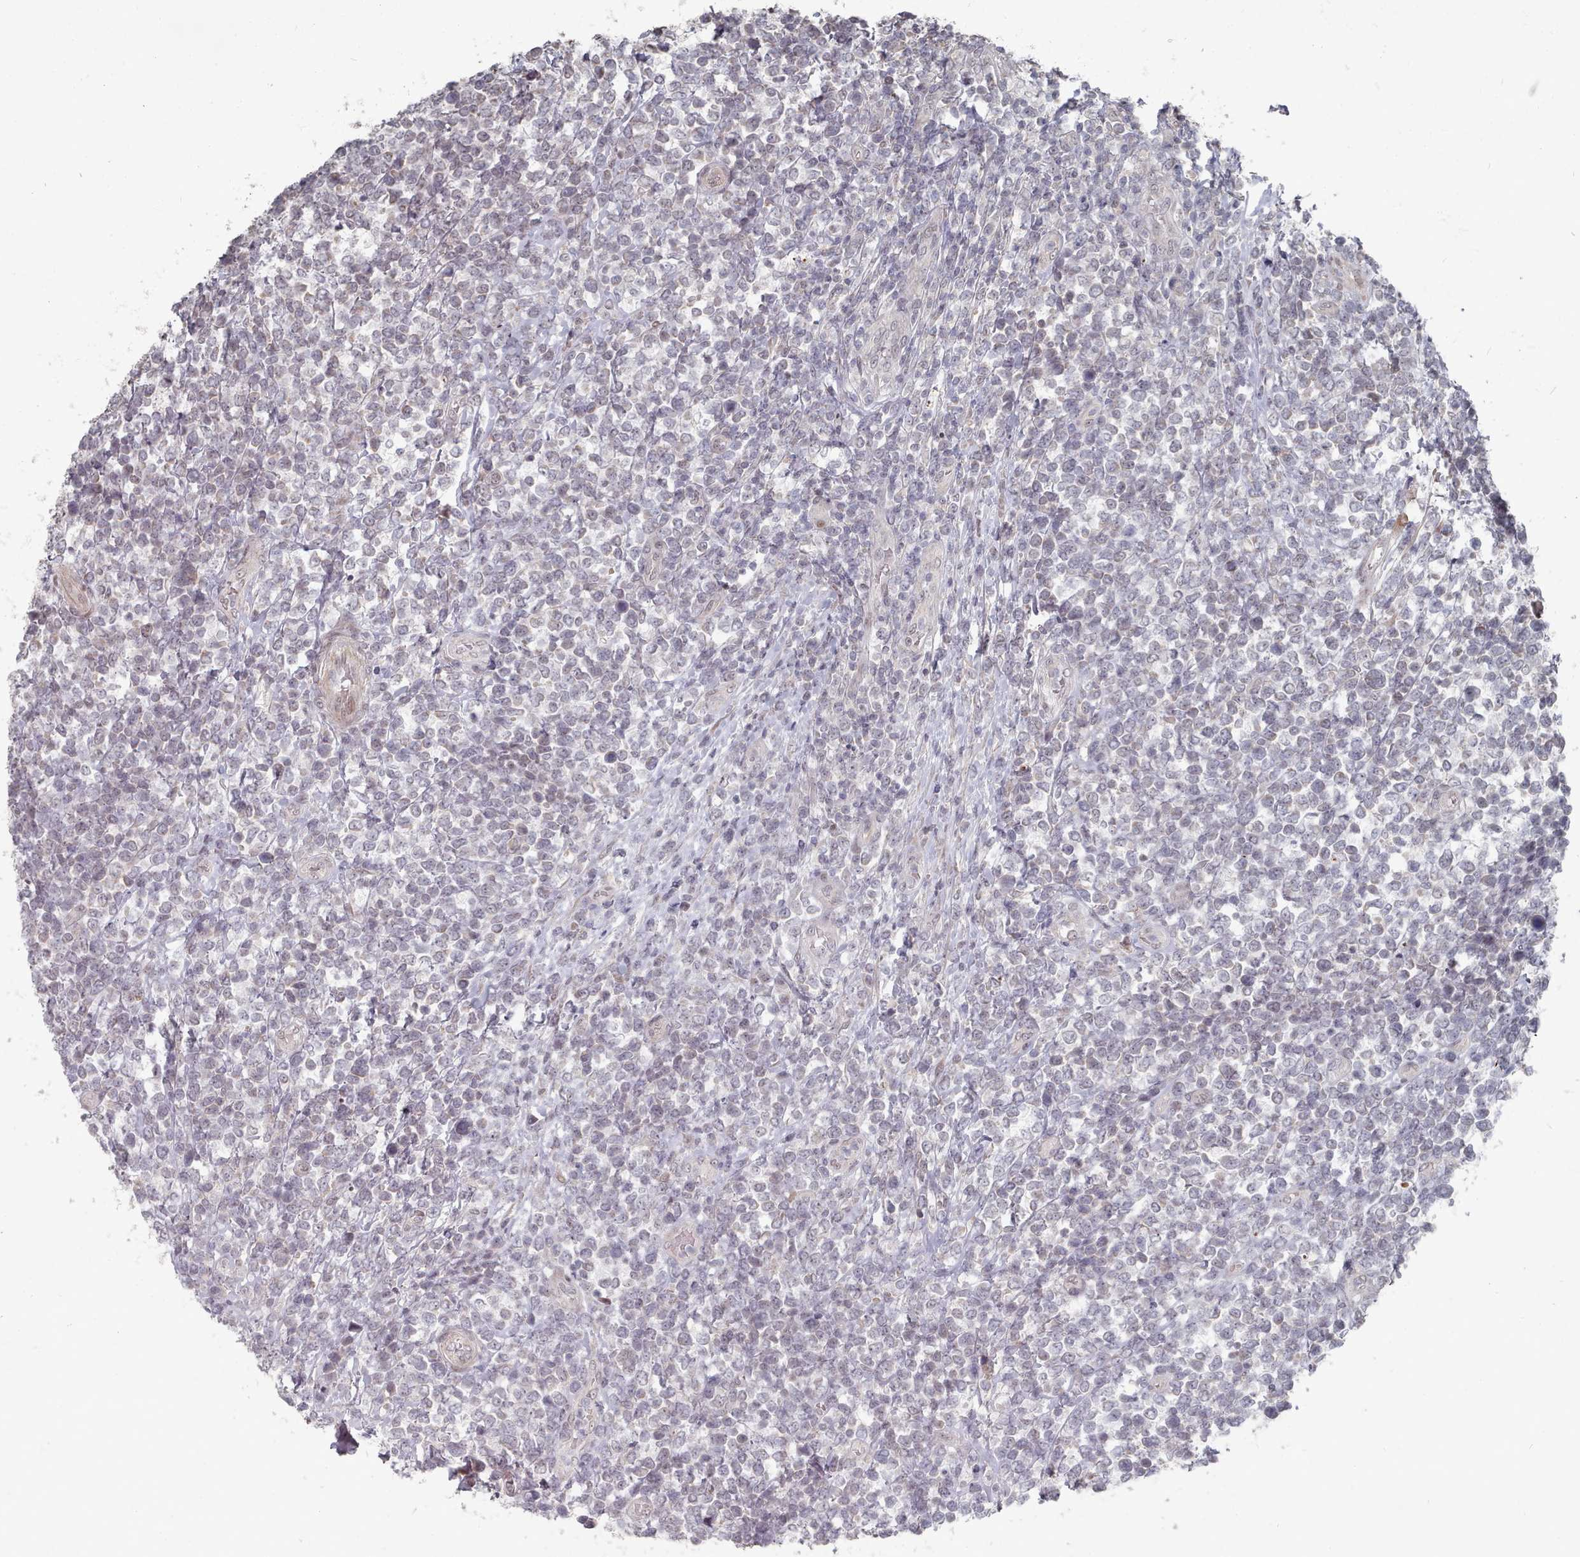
{"staining": {"intensity": "negative", "quantity": "none", "location": "none"}, "tissue": "lymphoma", "cell_type": "Tumor cells", "image_type": "cancer", "snomed": [{"axis": "morphology", "description": "Malignant lymphoma, non-Hodgkin's type, High grade"}, {"axis": "topography", "description": "Soft tissue"}], "caption": "This is an IHC micrograph of human lymphoma. There is no staining in tumor cells.", "gene": "CPSF4", "patient": {"sex": "female", "age": 56}}